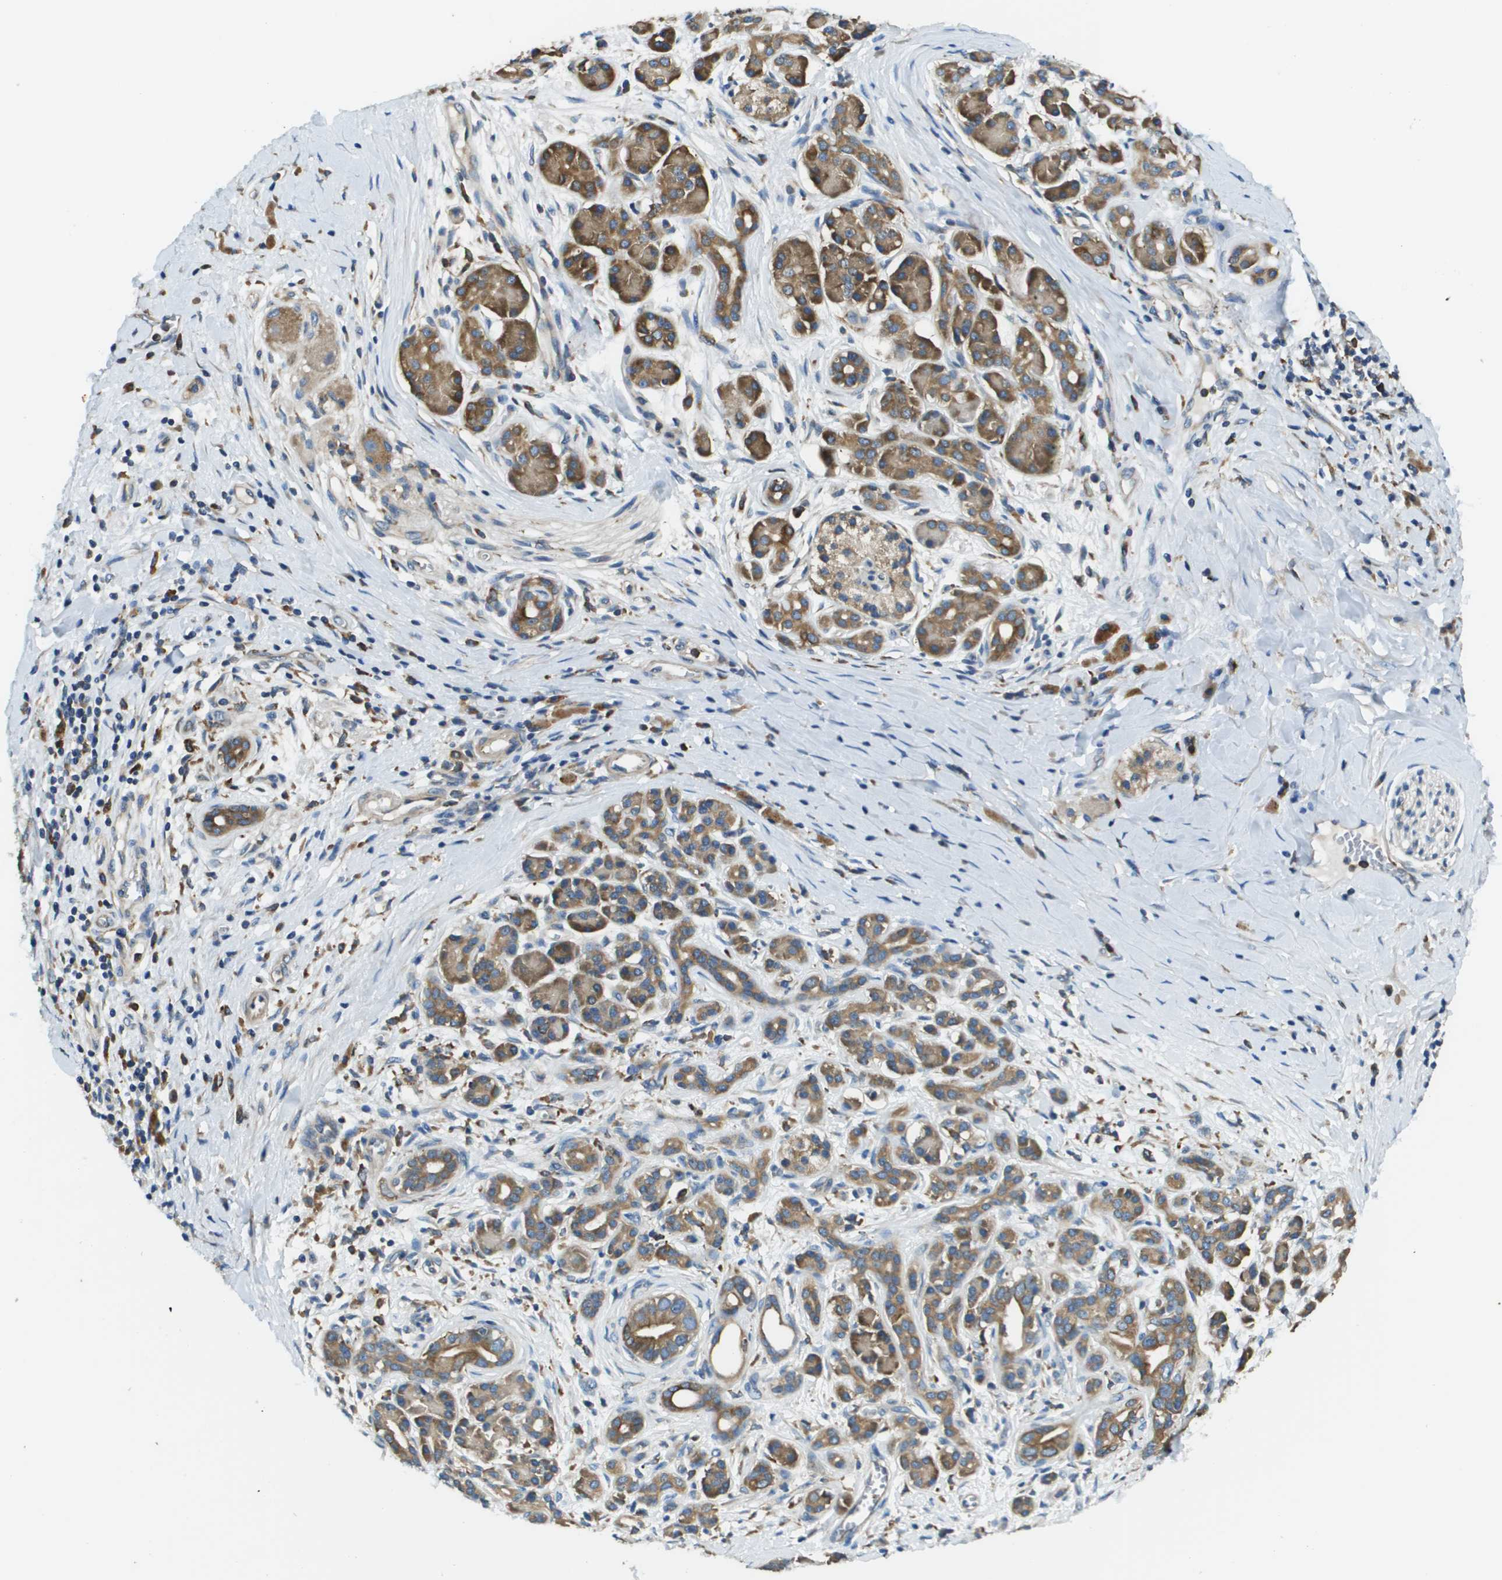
{"staining": {"intensity": "moderate", "quantity": ">75%", "location": "cytoplasmic/membranous"}, "tissue": "pancreatic cancer", "cell_type": "Tumor cells", "image_type": "cancer", "snomed": [{"axis": "morphology", "description": "Adenocarcinoma, NOS"}, {"axis": "topography", "description": "Pancreas"}], "caption": "Protein analysis of adenocarcinoma (pancreatic) tissue exhibits moderate cytoplasmic/membranous expression in about >75% of tumor cells. (Stains: DAB (3,3'-diaminobenzidine) in brown, nuclei in blue, Microscopy: brightfield microscopy at high magnification).", "gene": "CNPY3", "patient": {"sex": "male", "age": 55}}